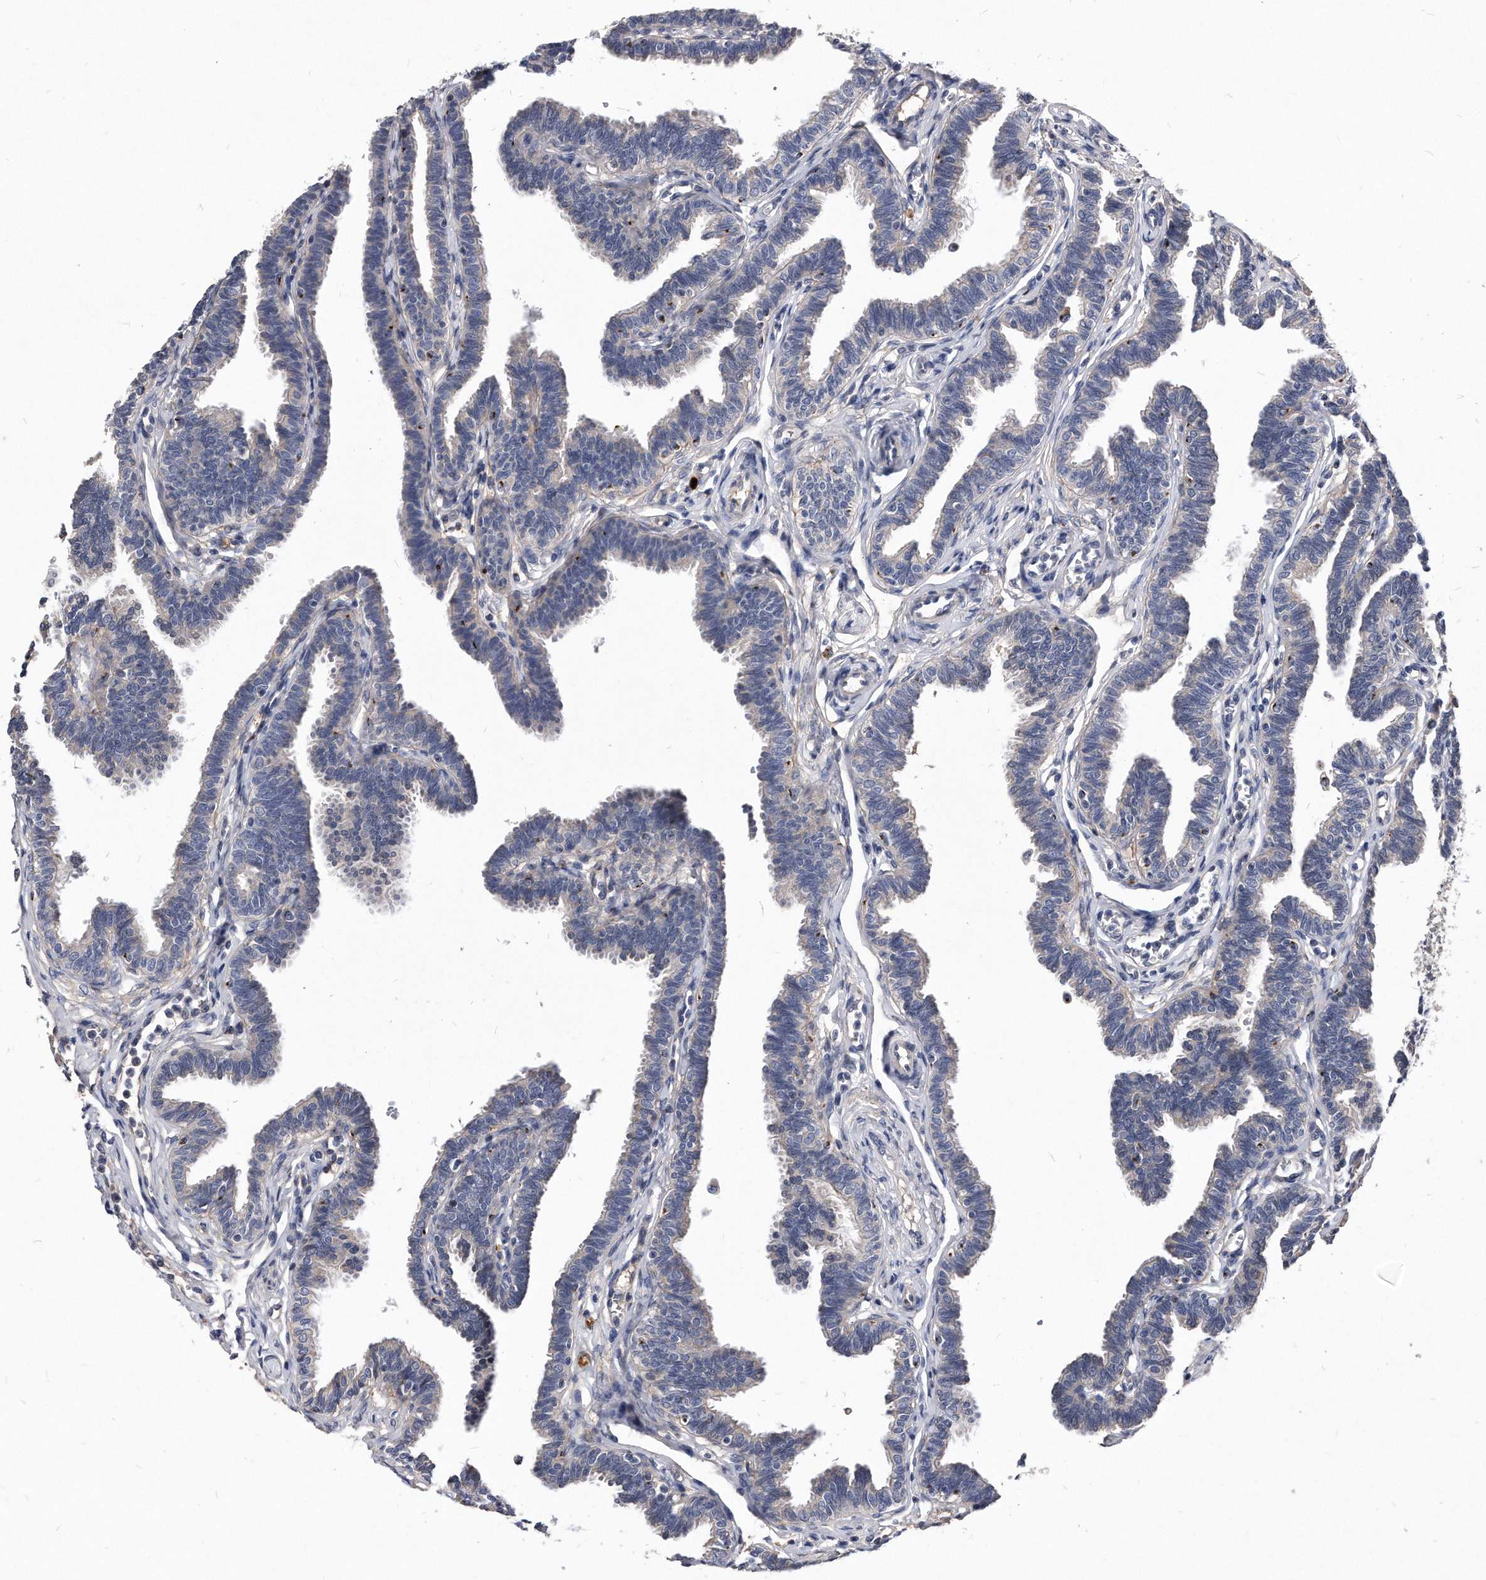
{"staining": {"intensity": "weak", "quantity": "25%-75%", "location": "cytoplasmic/membranous"}, "tissue": "fallopian tube", "cell_type": "Glandular cells", "image_type": "normal", "snomed": [{"axis": "morphology", "description": "Normal tissue, NOS"}, {"axis": "topography", "description": "Fallopian tube"}, {"axis": "topography", "description": "Ovary"}], "caption": "Immunohistochemistry histopathology image of benign fallopian tube: fallopian tube stained using immunohistochemistry exhibits low levels of weak protein expression localized specifically in the cytoplasmic/membranous of glandular cells, appearing as a cytoplasmic/membranous brown color.", "gene": "MGAT4A", "patient": {"sex": "female", "age": 23}}